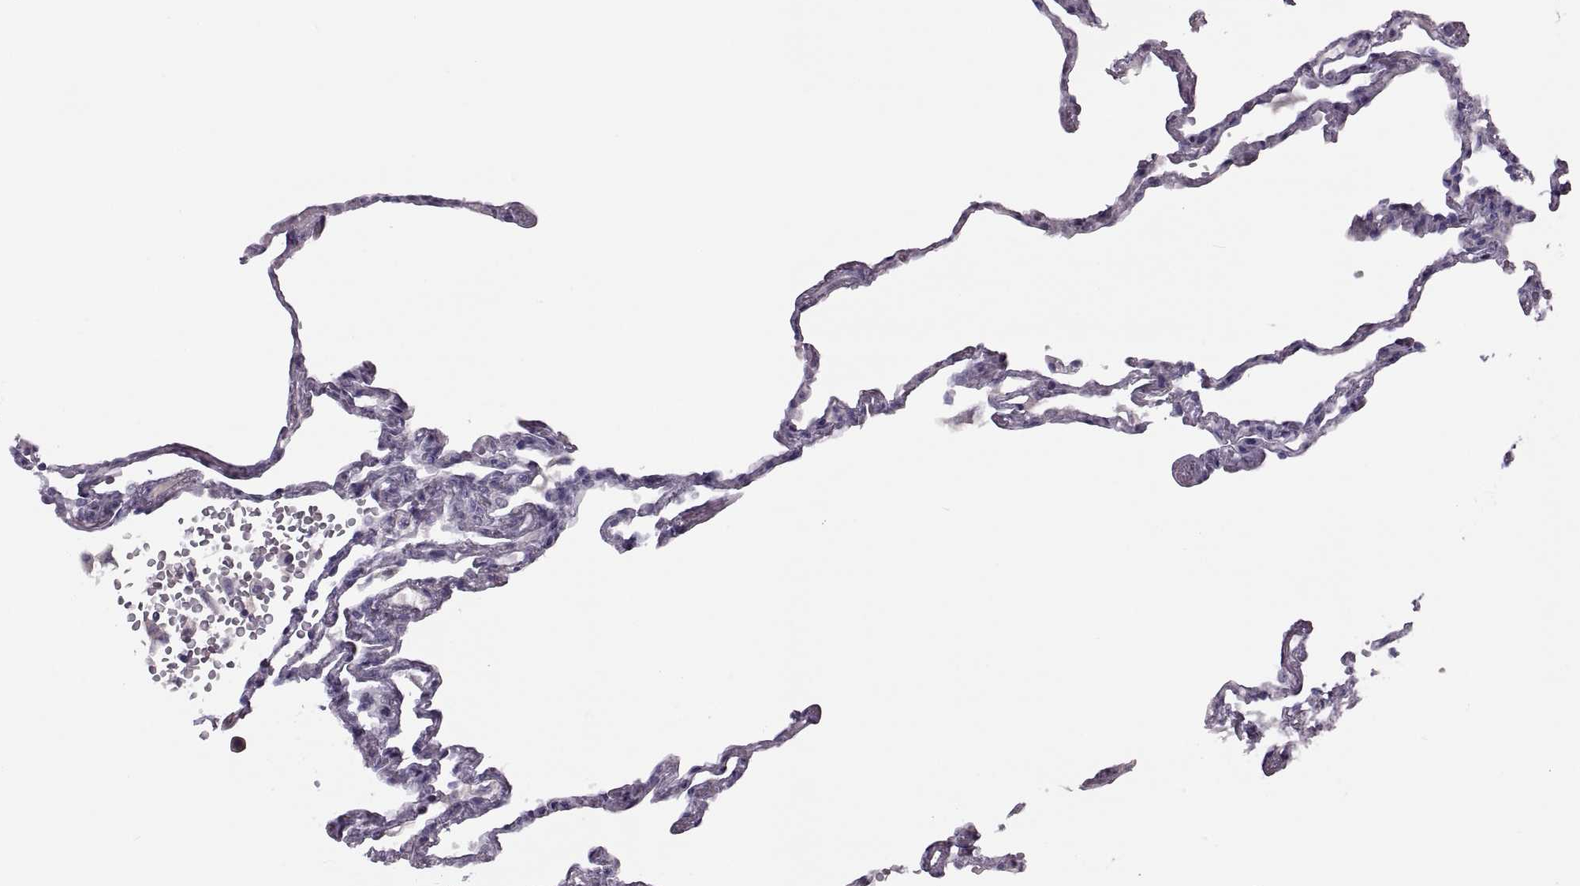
{"staining": {"intensity": "negative", "quantity": "none", "location": "none"}, "tissue": "lung", "cell_type": "Alveolar cells", "image_type": "normal", "snomed": [{"axis": "morphology", "description": "Normal tissue, NOS"}, {"axis": "topography", "description": "Lung"}], "caption": "An IHC histopathology image of normal lung is shown. There is no staining in alveolar cells of lung. The staining was performed using DAB to visualize the protein expression in brown, while the nuclei were stained in blue with hematoxylin (Magnification: 20x).", "gene": "RSPH6A", "patient": {"sex": "male", "age": 78}}